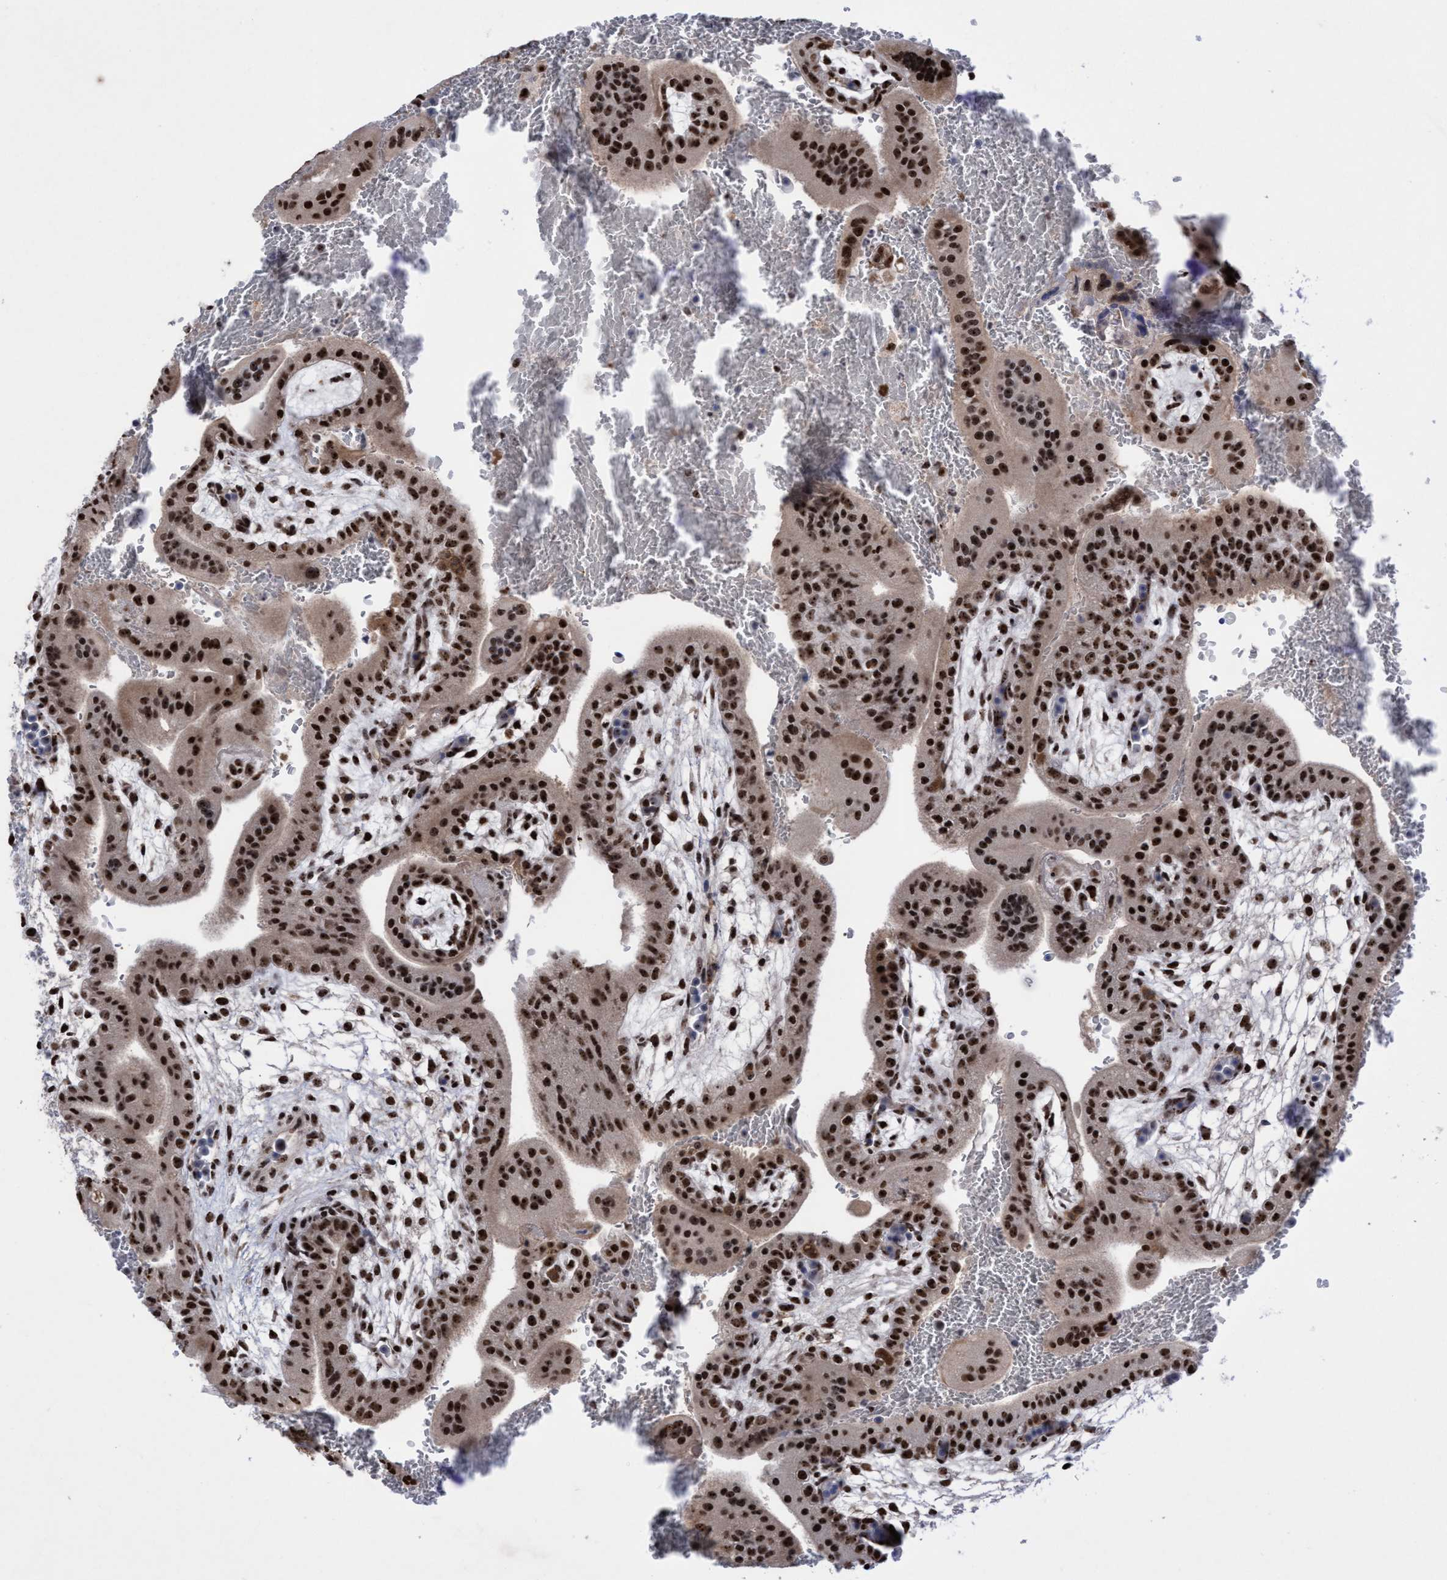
{"staining": {"intensity": "strong", "quantity": ">75%", "location": "nuclear"}, "tissue": "placenta", "cell_type": "Decidual cells", "image_type": "normal", "snomed": [{"axis": "morphology", "description": "Normal tissue, NOS"}, {"axis": "topography", "description": "Placenta"}], "caption": "Brown immunohistochemical staining in normal placenta reveals strong nuclear expression in approximately >75% of decidual cells.", "gene": "EFCAB10", "patient": {"sex": "female", "age": 35}}